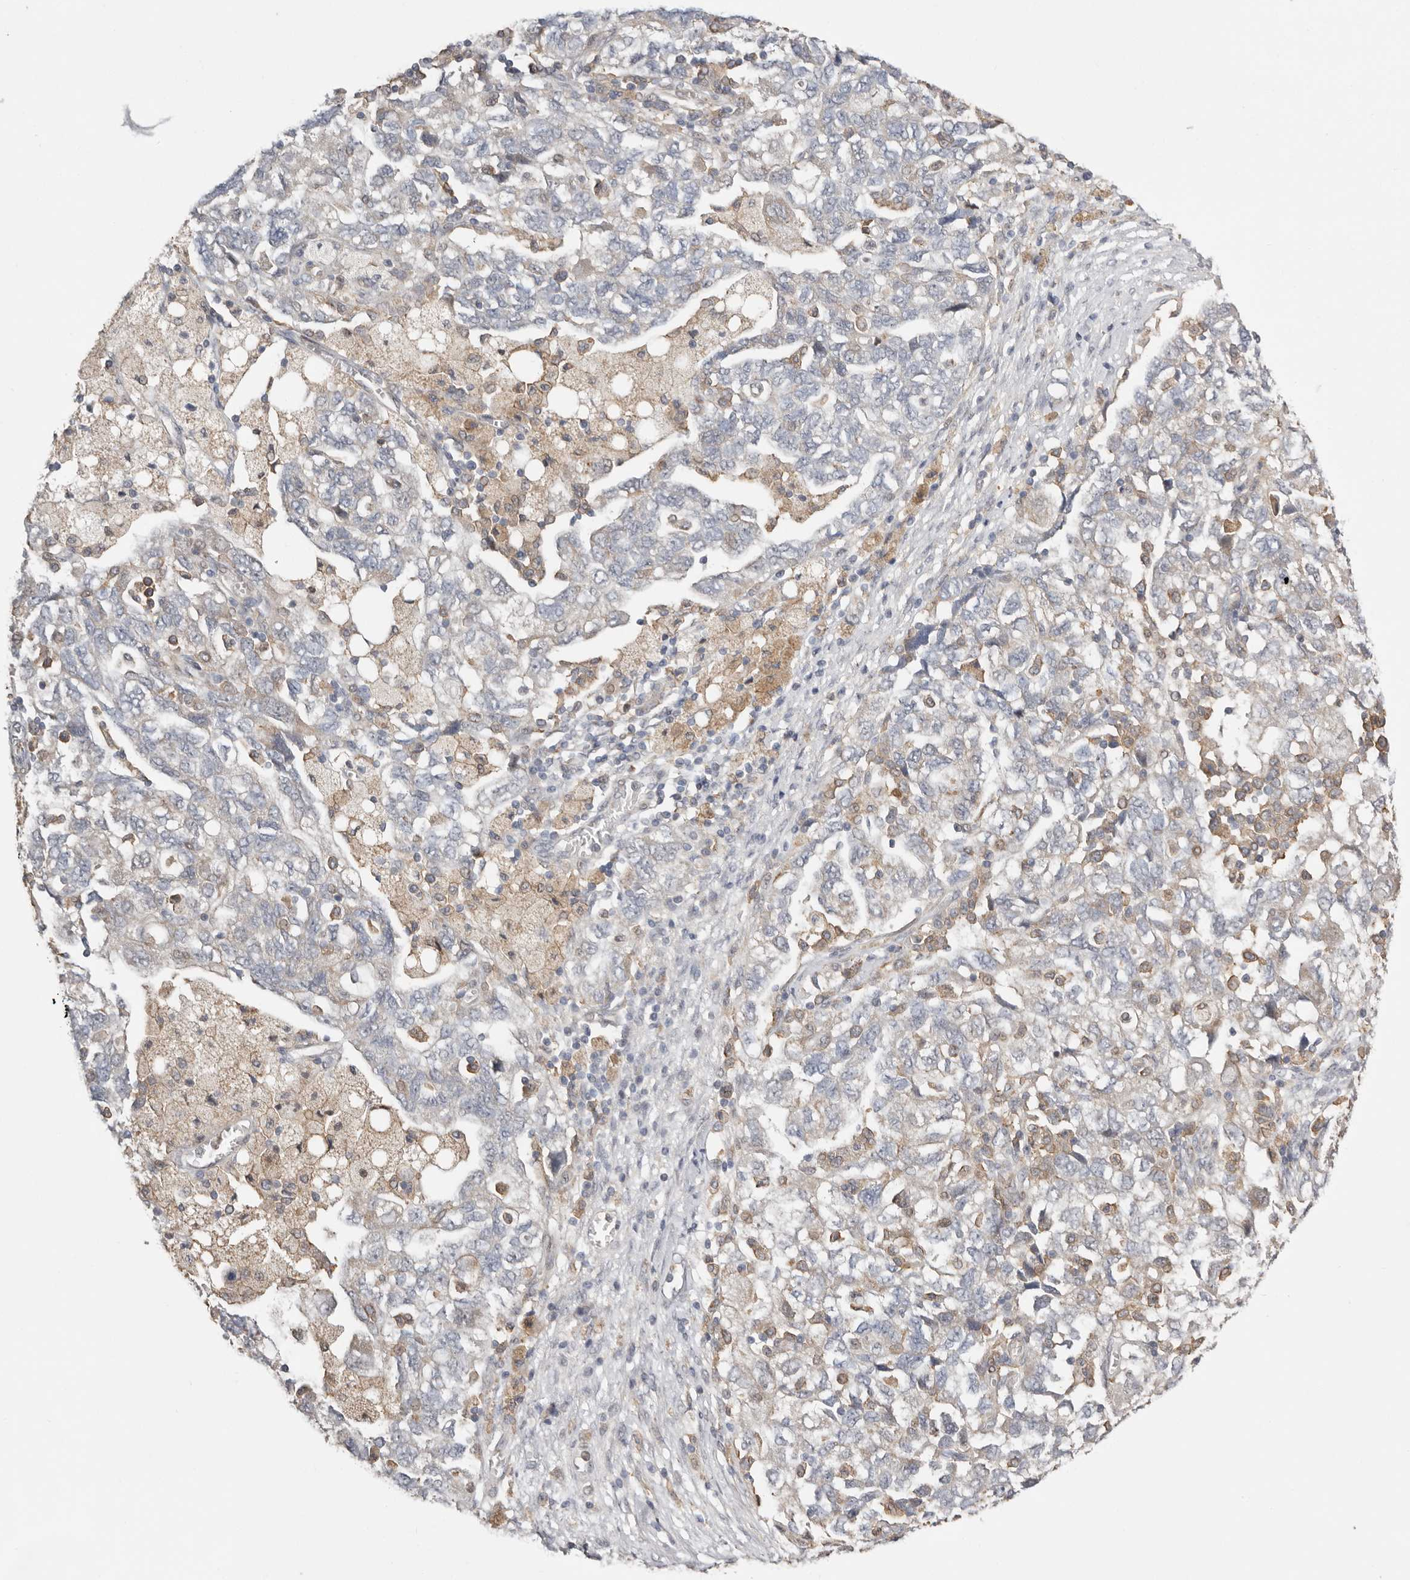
{"staining": {"intensity": "negative", "quantity": "none", "location": "none"}, "tissue": "ovarian cancer", "cell_type": "Tumor cells", "image_type": "cancer", "snomed": [{"axis": "morphology", "description": "Carcinoma, NOS"}, {"axis": "morphology", "description": "Cystadenocarcinoma, serous, NOS"}, {"axis": "topography", "description": "Ovary"}], "caption": "There is no significant positivity in tumor cells of ovarian cancer.", "gene": "MSRB2", "patient": {"sex": "female", "age": 69}}